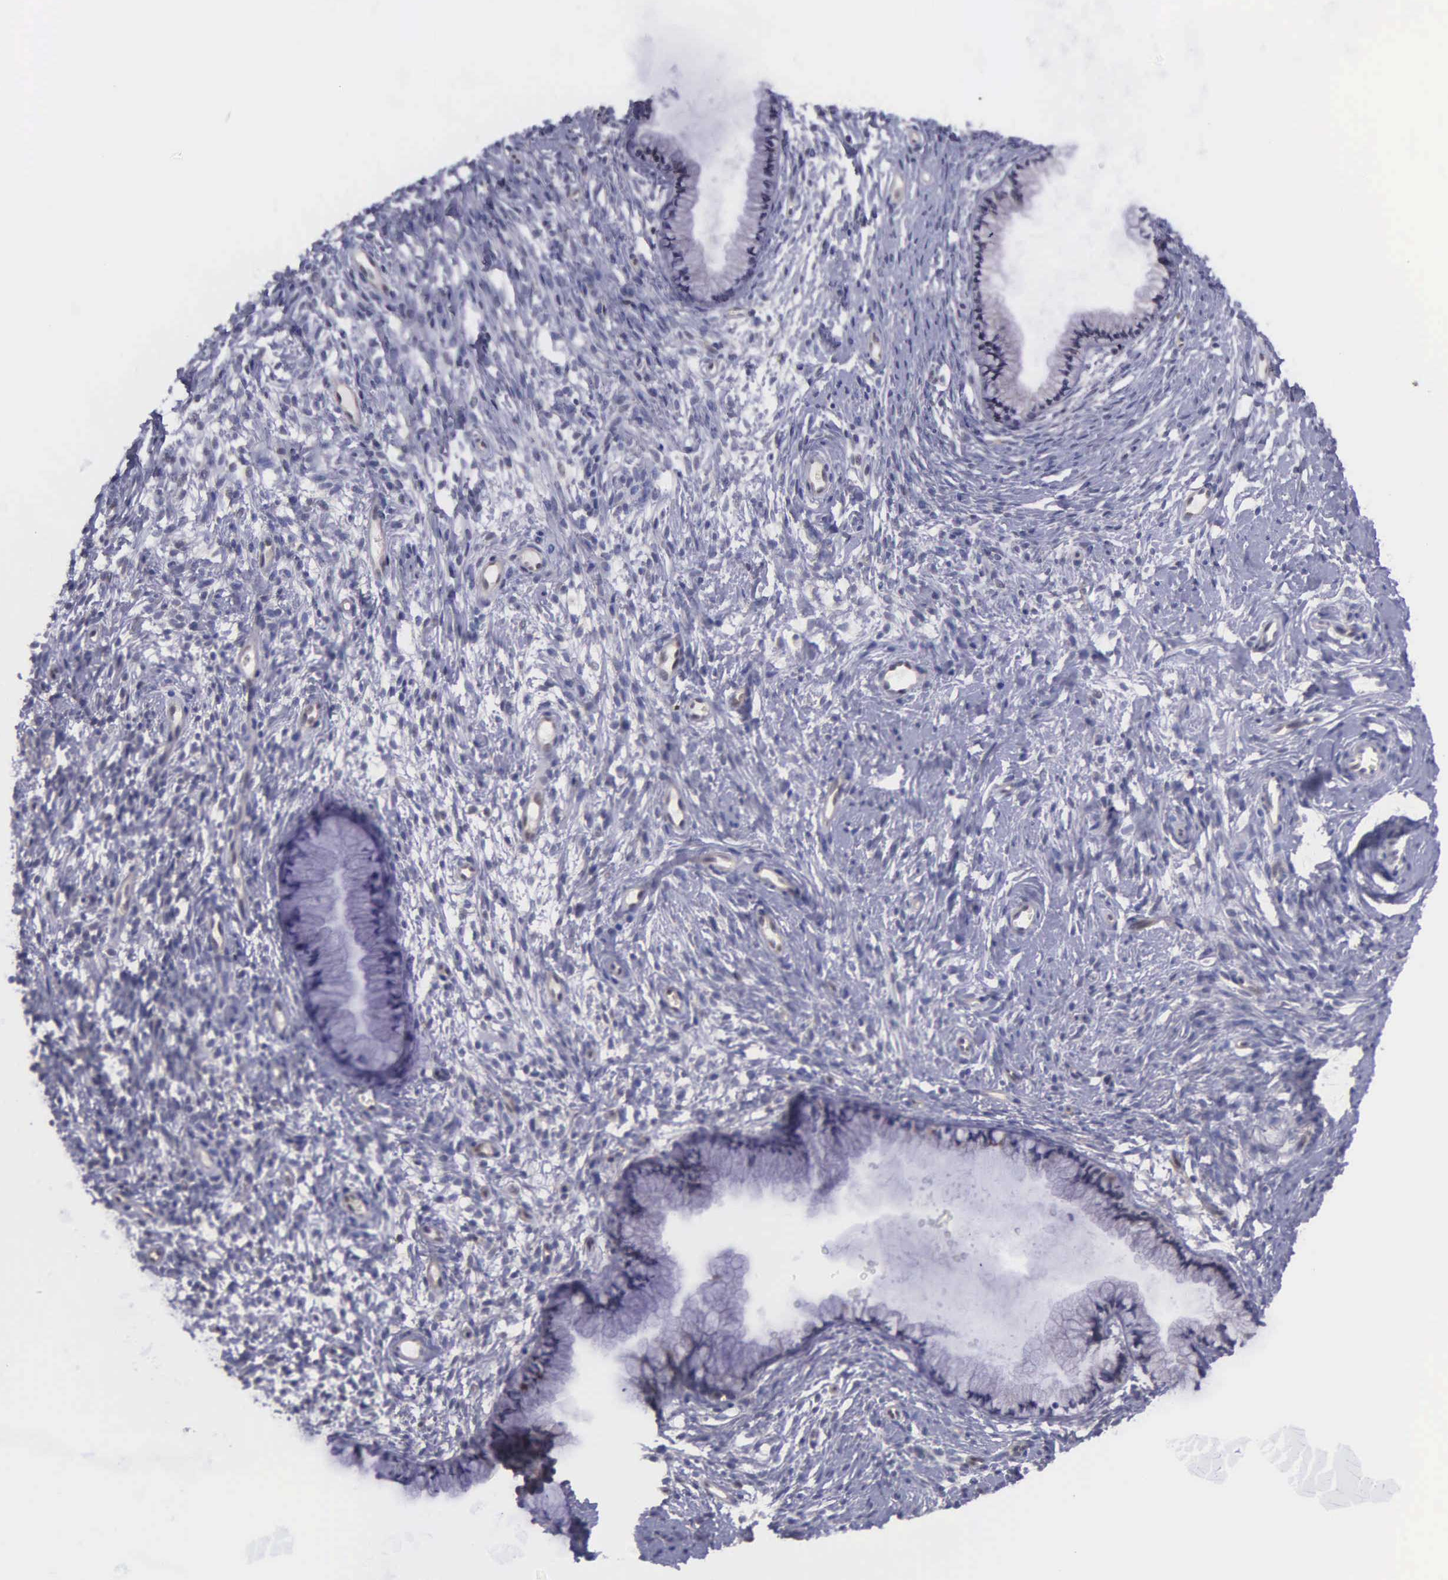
{"staining": {"intensity": "weak", "quantity": "<25%", "location": "cytoplasmic/membranous"}, "tissue": "cervix", "cell_type": "Glandular cells", "image_type": "normal", "snomed": [{"axis": "morphology", "description": "Normal tissue, NOS"}, {"axis": "topography", "description": "Cervix"}], "caption": "A high-resolution photomicrograph shows IHC staining of normal cervix, which reveals no significant positivity in glandular cells.", "gene": "MICAL3", "patient": {"sex": "female", "age": 70}}